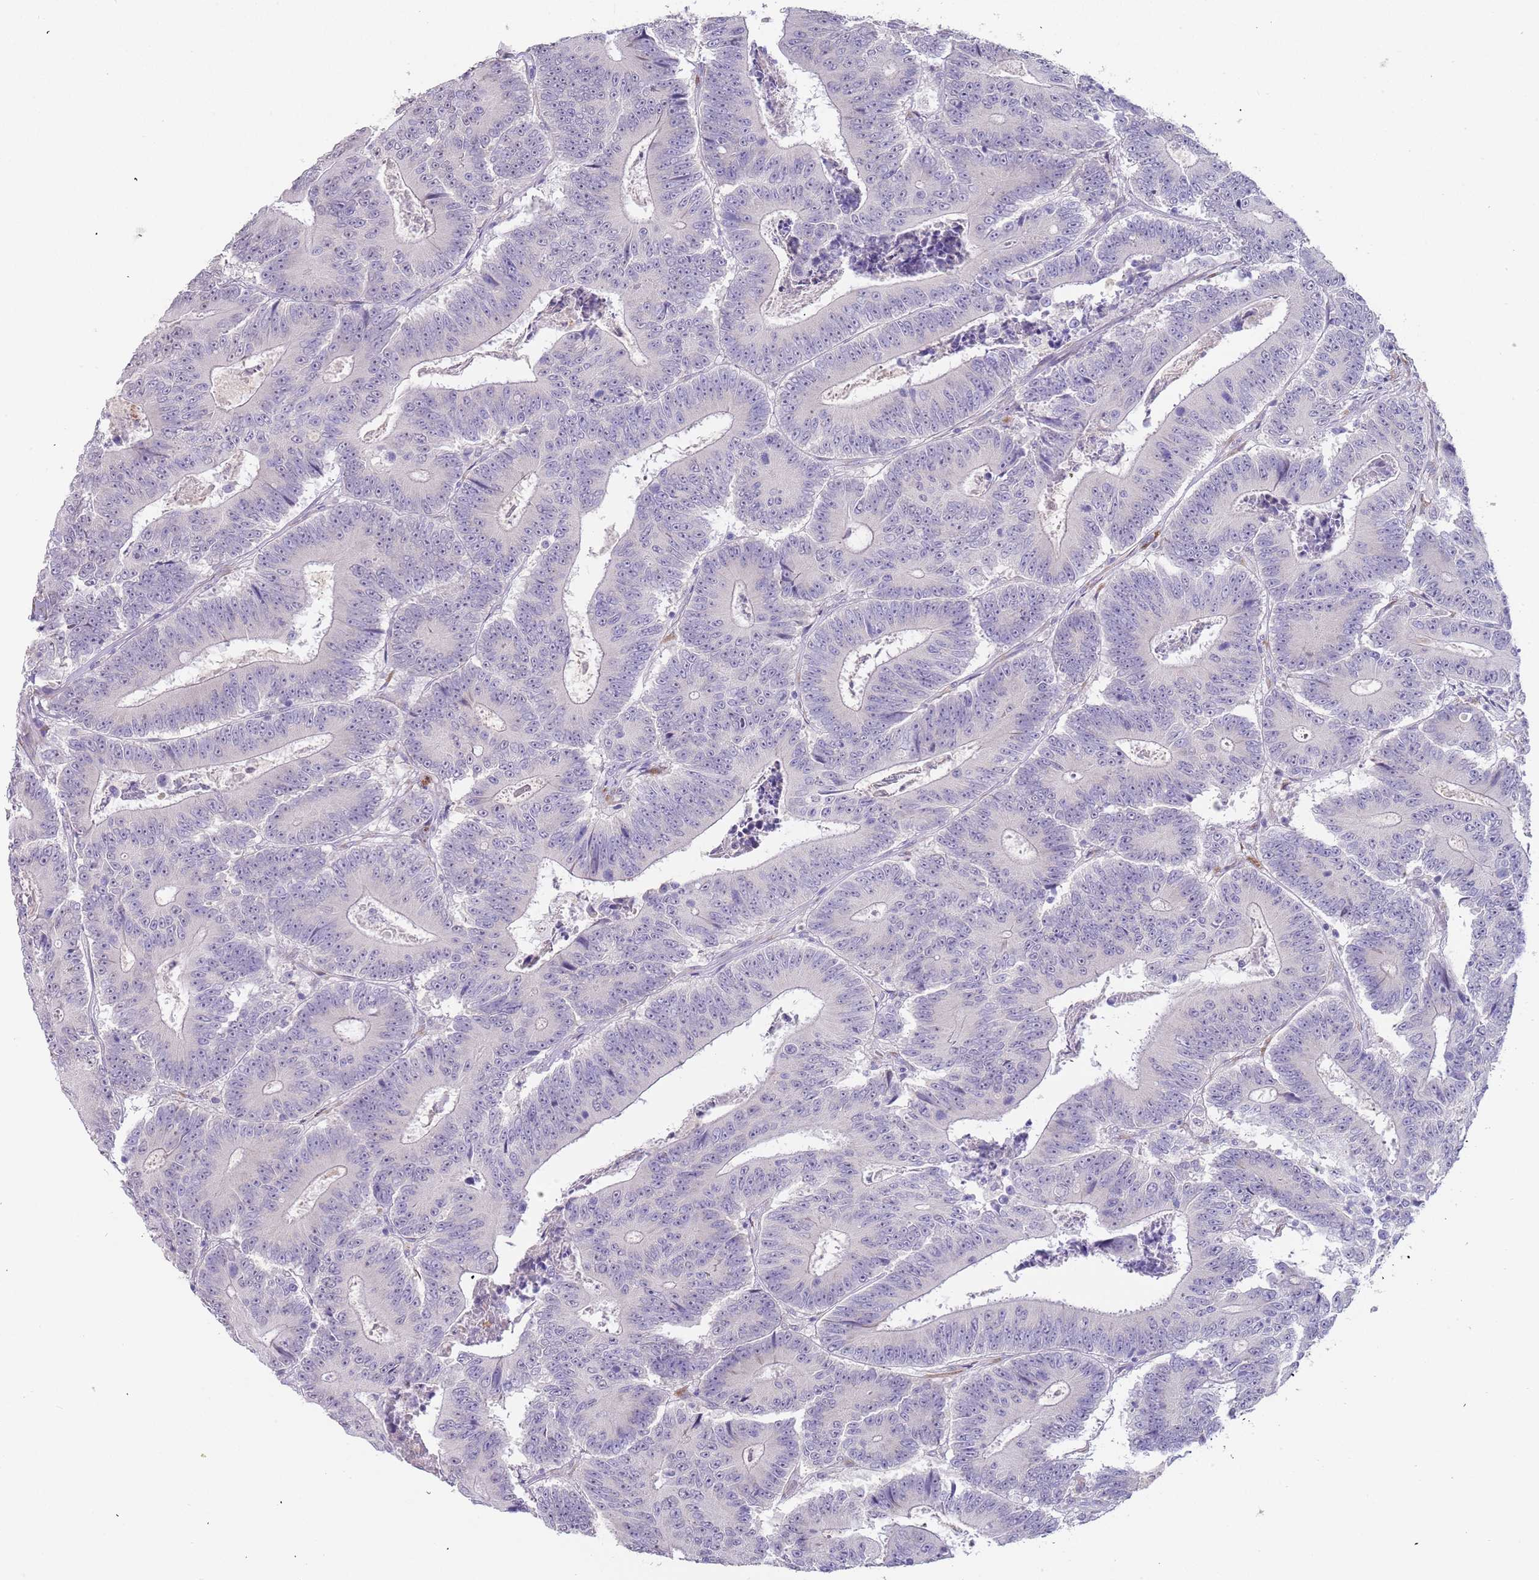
{"staining": {"intensity": "negative", "quantity": "none", "location": "none"}, "tissue": "colorectal cancer", "cell_type": "Tumor cells", "image_type": "cancer", "snomed": [{"axis": "morphology", "description": "Adenocarcinoma, NOS"}, {"axis": "topography", "description": "Colon"}], "caption": "This is a photomicrograph of immunohistochemistry staining of colorectal adenocarcinoma, which shows no positivity in tumor cells. Brightfield microscopy of IHC stained with DAB (3,3'-diaminobenzidine) (brown) and hematoxylin (blue), captured at high magnification.", "gene": "TNRC6C", "patient": {"sex": "male", "age": 83}}